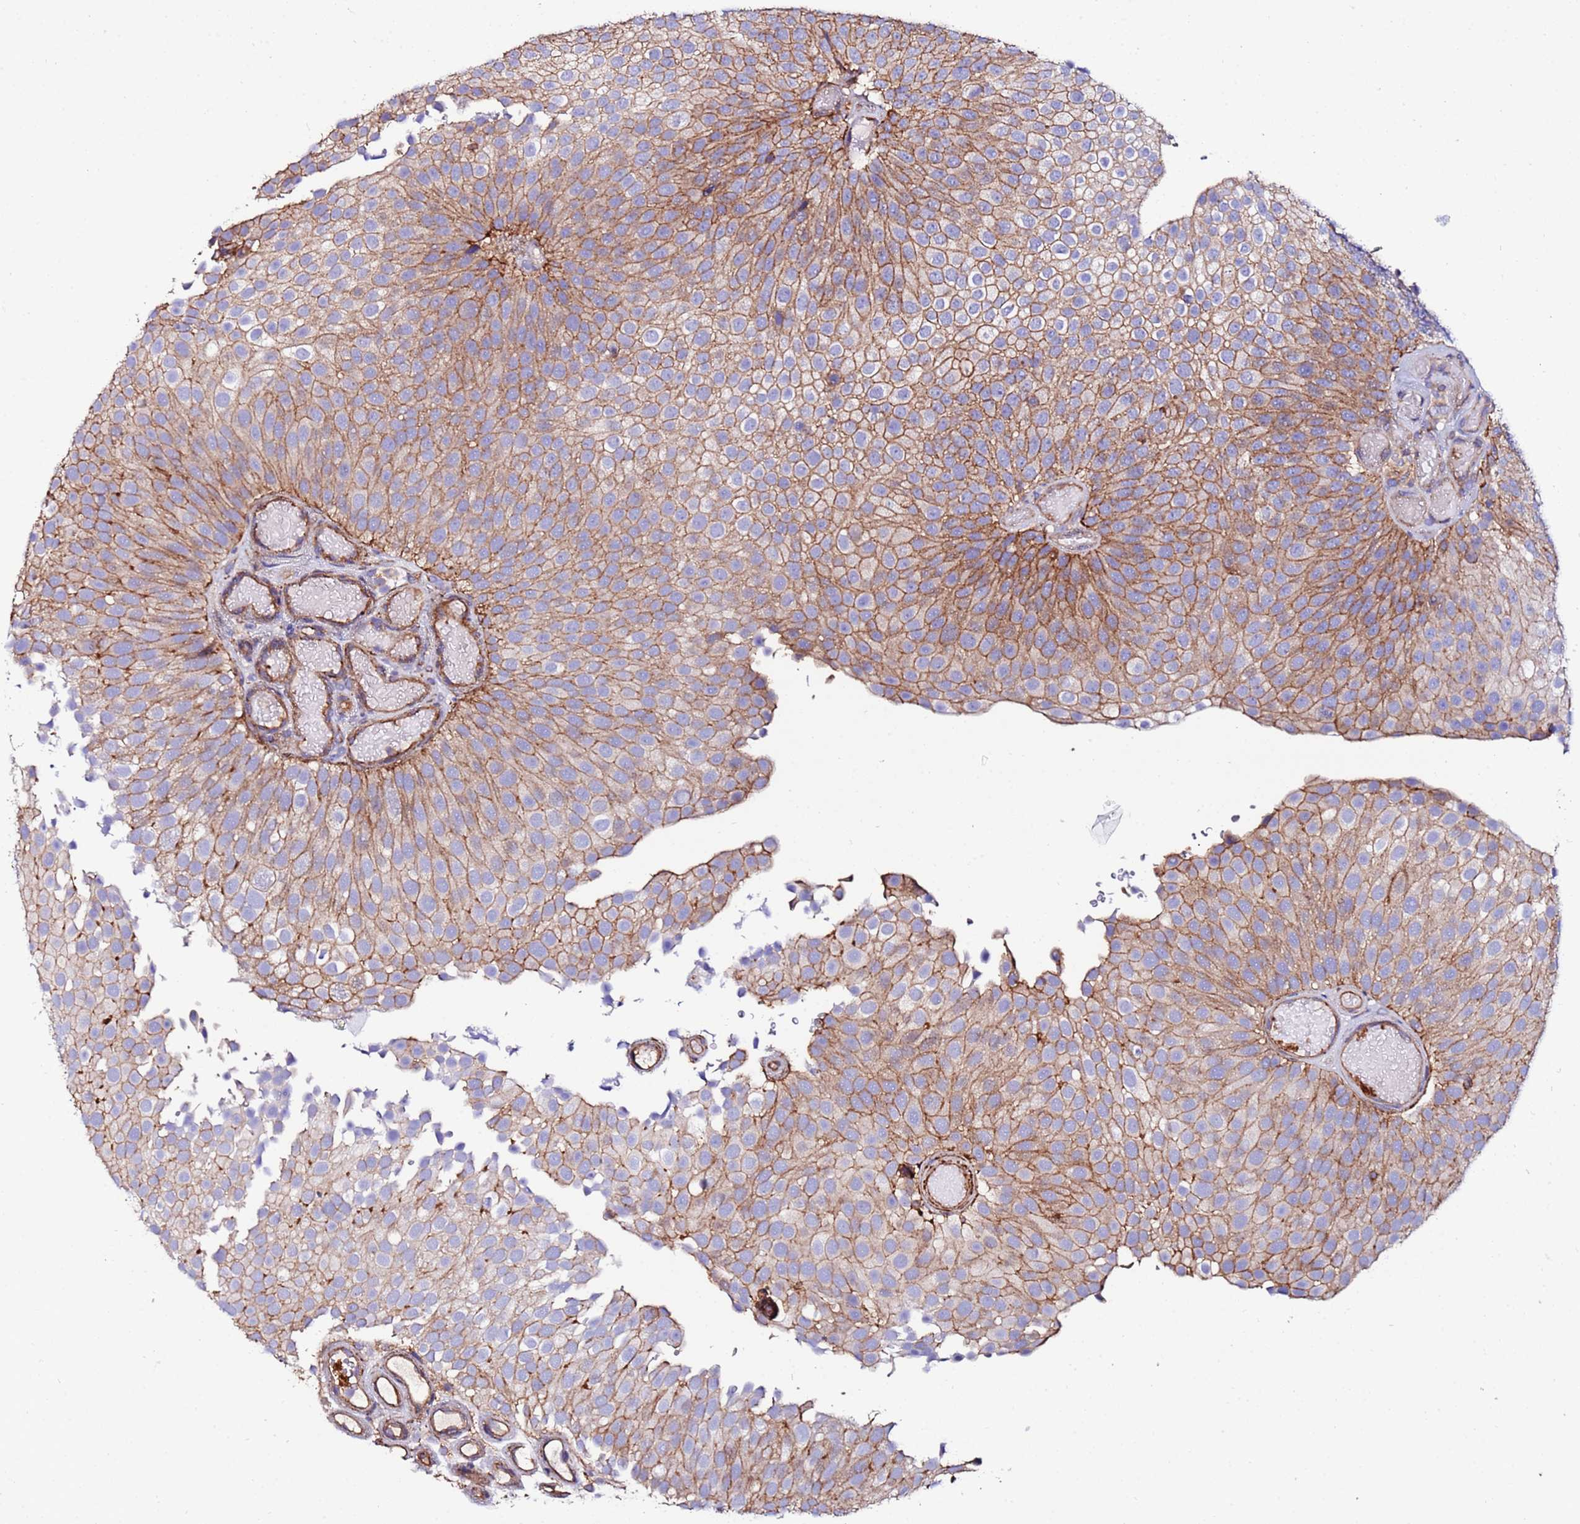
{"staining": {"intensity": "moderate", "quantity": ">75%", "location": "cytoplasmic/membranous"}, "tissue": "urothelial cancer", "cell_type": "Tumor cells", "image_type": "cancer", "snomed": [{"axis": "morphology", "description": "Urothelial carcinoma, Low grade"}, {"axis": "topography", "description": "Urinary bladder"}], "caption": "A medium amount of moderate cytoplasmic/membranous staining is present in approximately >75% of tumor cells in urothelial cancer tissue.", "gene": "POTEE", "patient": {"sex": "male", "age": 78}}